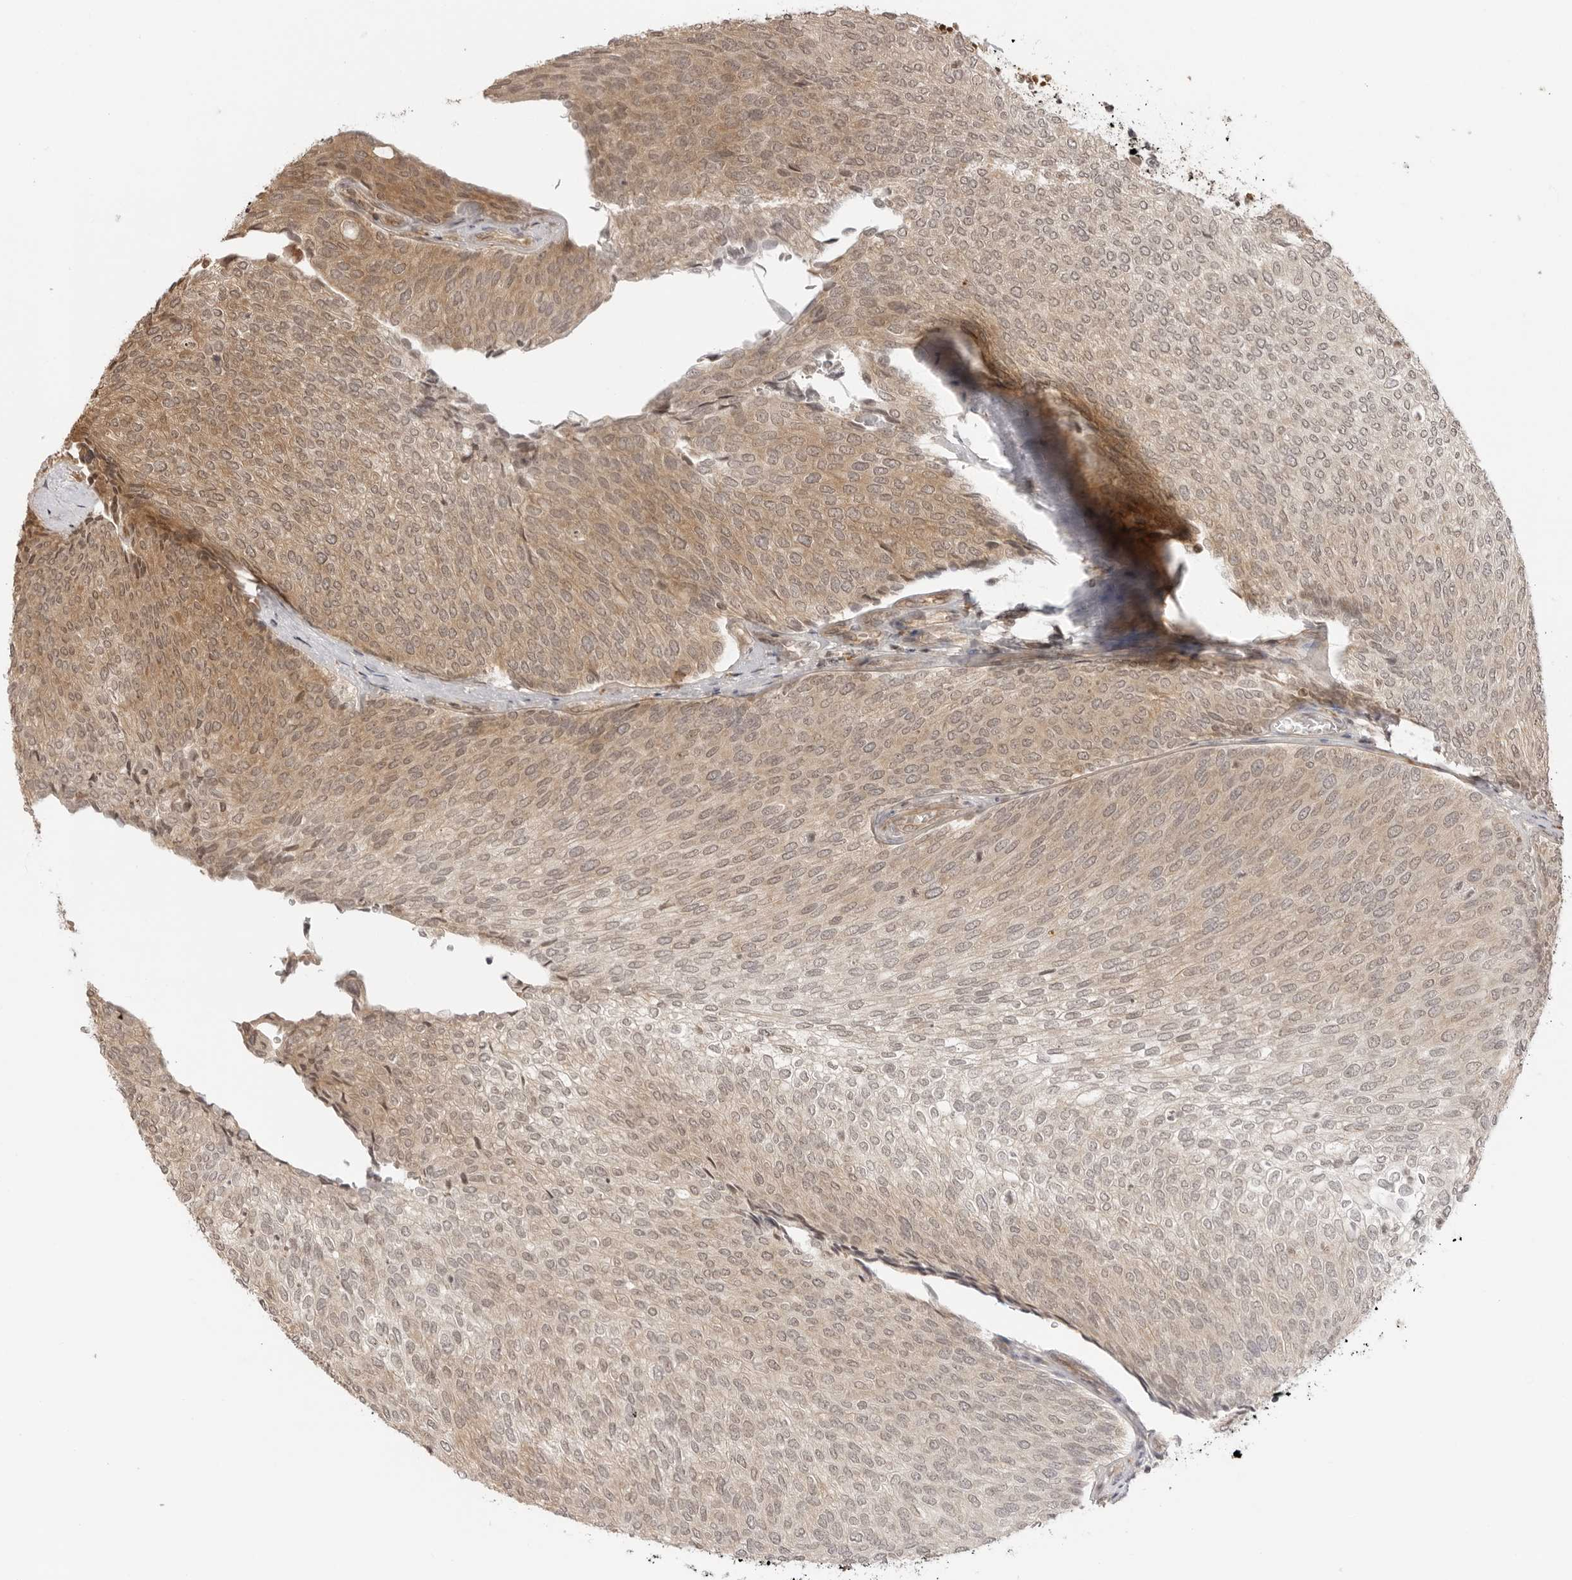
{"staining": {"intensity": "moderate", "quantity": "<25%", "location": "cytoplasmic/membranous"}, "tissue": "urothelial cancer", "cell_type": "Tumor cells", "image_type": "cancer", "snomed": [{"axis": "morphology", "description": "Urothelial carcinoma, Low grade"}, {"axis": "topography", "description": "Urinary bladder"}], "caption": "IHC (DAB) staining of urothelial cancer demonstrates moderate cytoplasmic/membranous protein positivity in about <25% of tumor cells. The staining was performed using DAB, with brown indicating positive protein expression. Nuclei are stained blue with hematoxylin.", "gene": "IKBKE", "patient": {"sex": "female", "age": 79}}